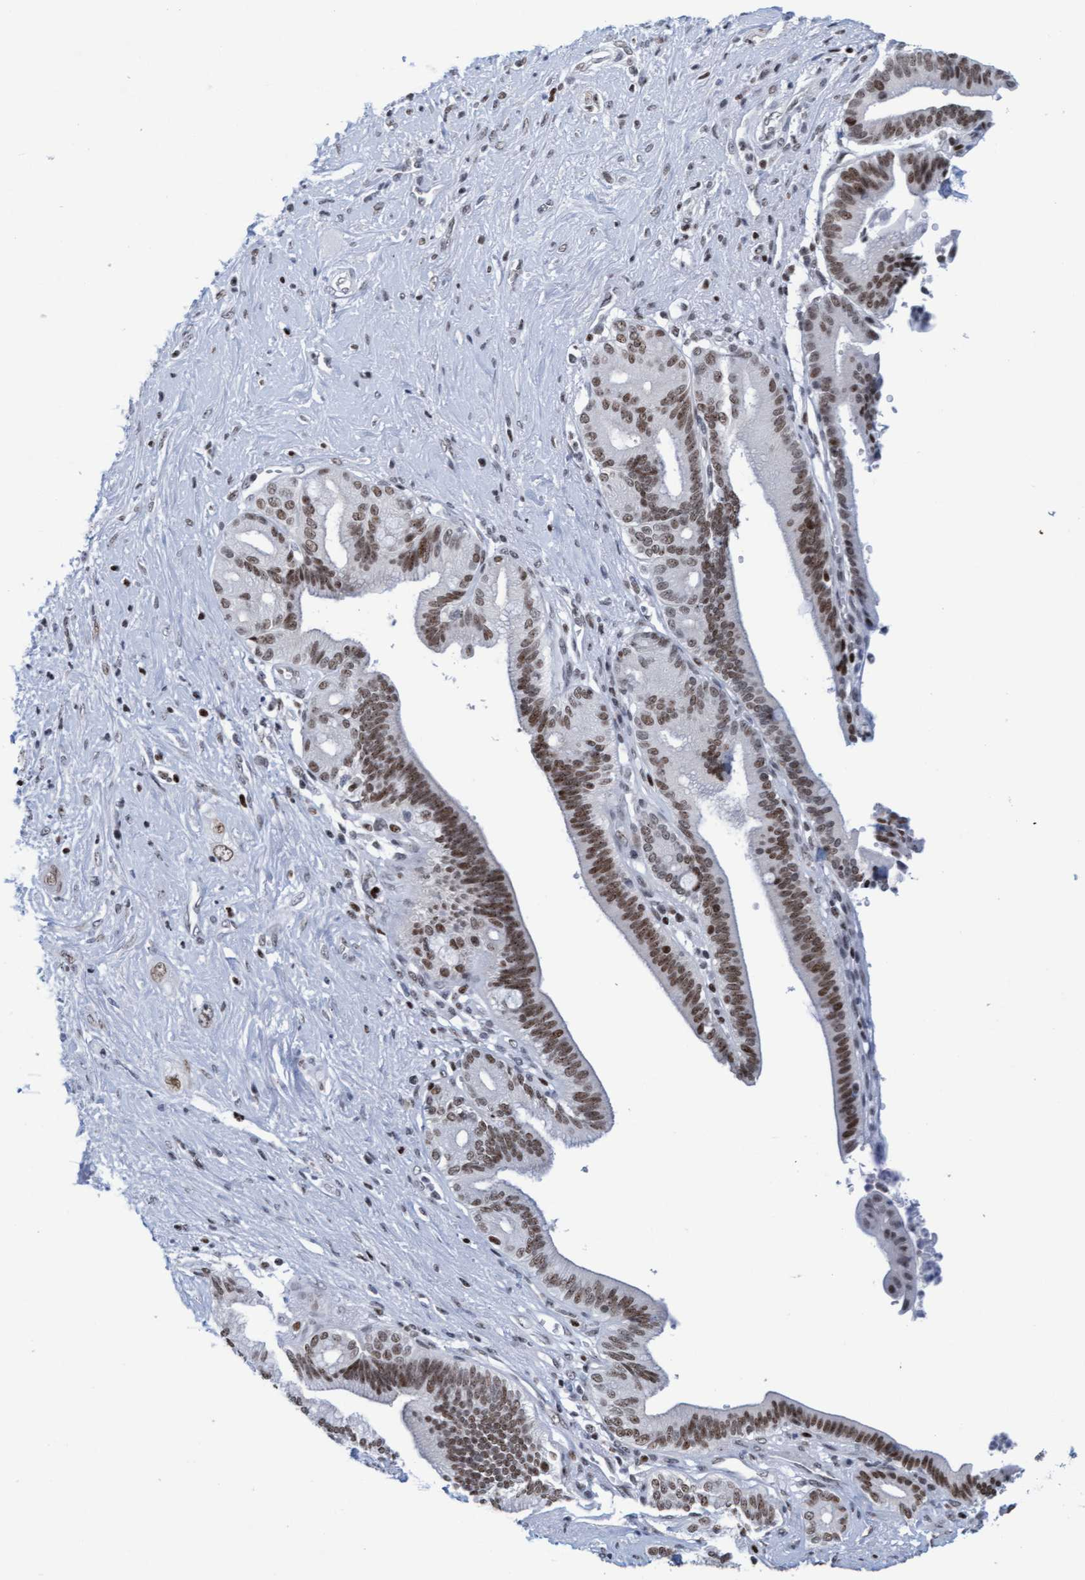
{"staining": {"intensity": "moderate", "quantity": ">75%", "location": "nuclear"}, "tissue": "pancreatic cancer", "cell_type": "Tumor cells", "image_type": "cancer", "snomed": [{"axis": "morphology", "description": "Adenocarcinoma, NOS"}, {"axis": "topography", "description": "Pancreas"}], "caption": "The histopathology image reveals staining of pancreatic adenocarcinoma, revealing moderate nuclear protein staining (brown color) within tumor cells.", "gene": "GLRX2", "patient": {"sex": "male", "age": 59}}